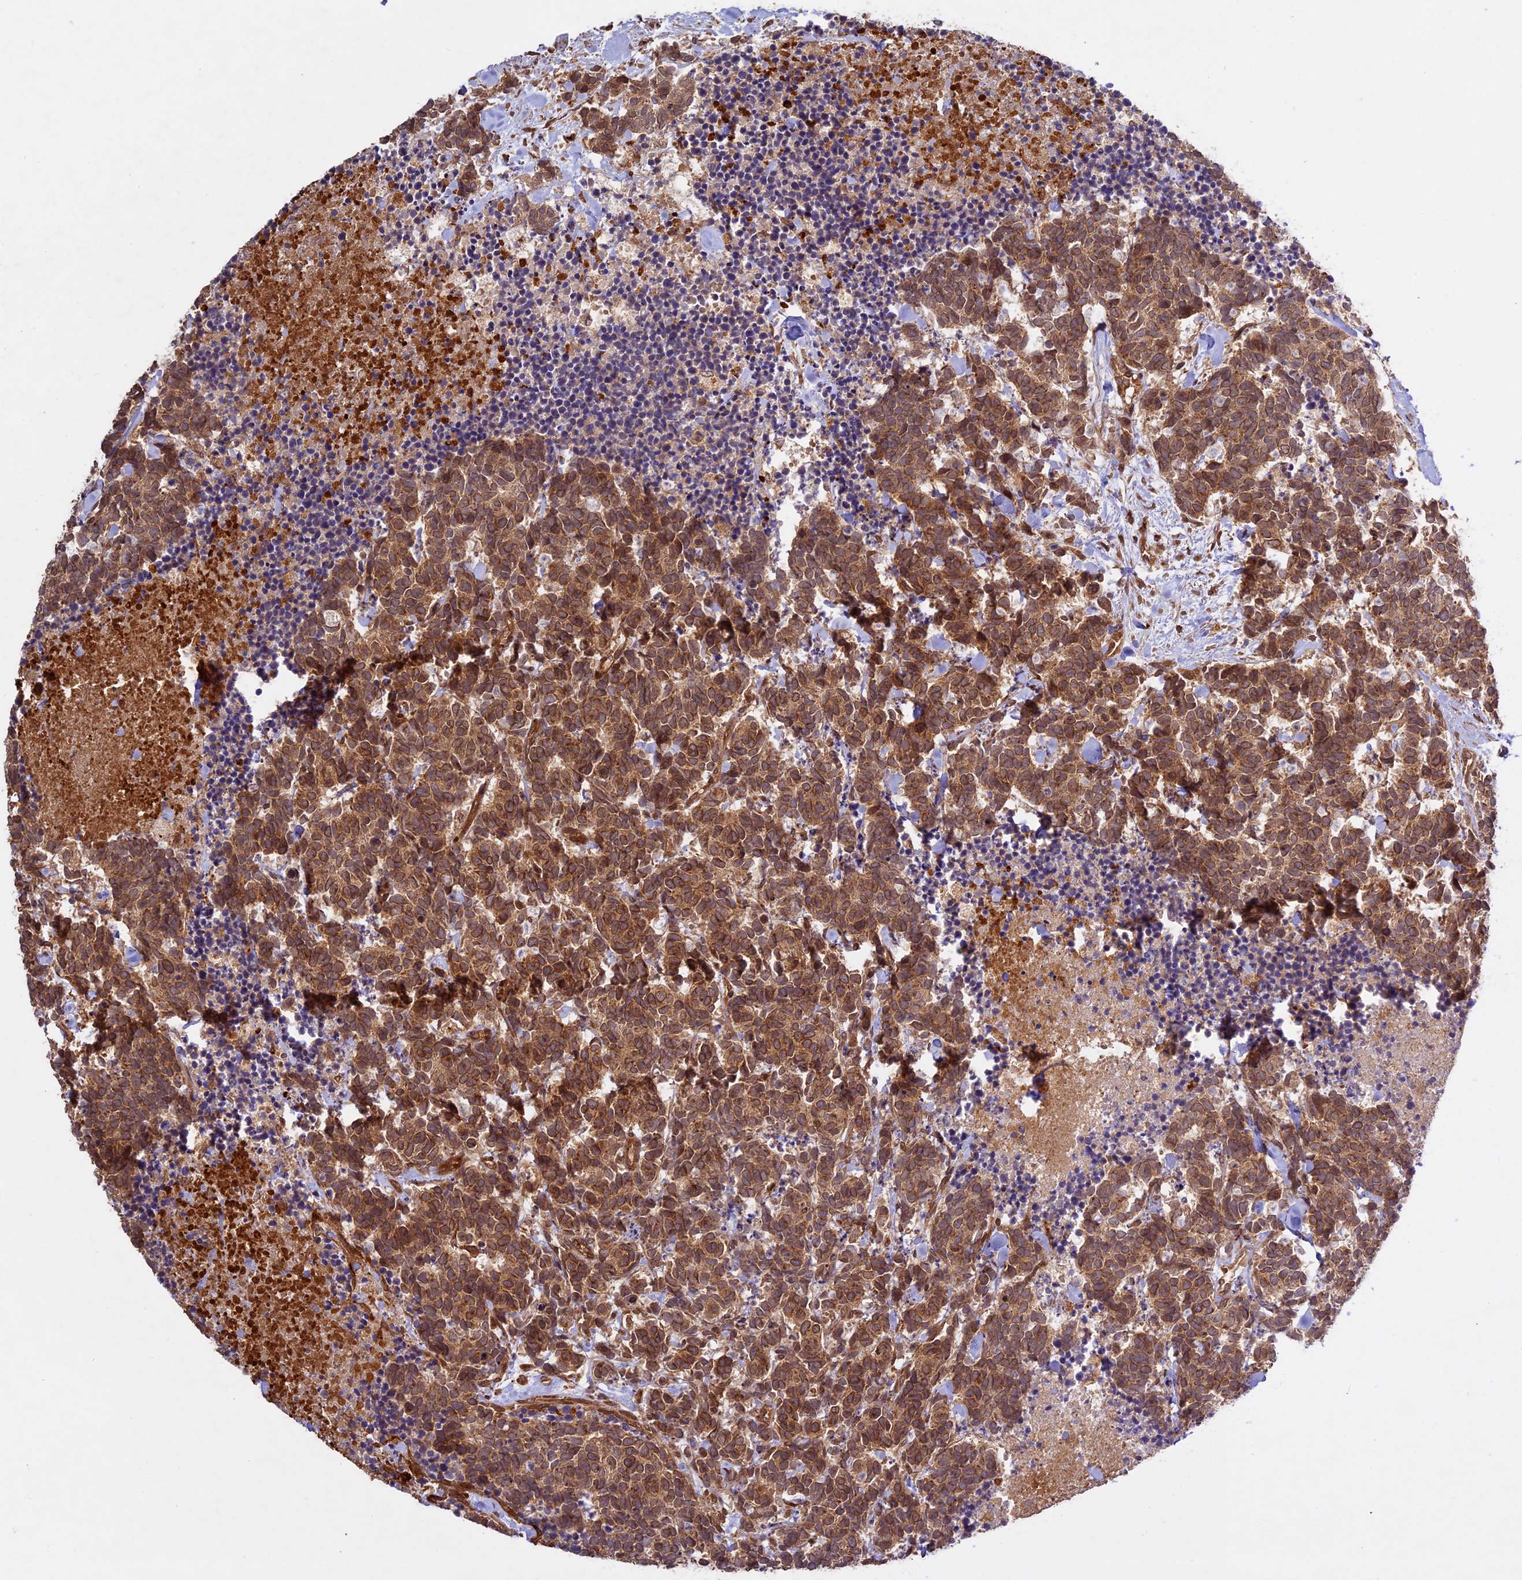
{"staining": {"intensity": "moderate", "quantity": ">75%", "location": "cytoplasmic/membranous,nuclear"}, "tissue": "carcinoid", "cell_type": "Tumor cells", "image_type": "cancer", "snomed": [{"axis": "morphology", "description": "Carcinoma, NOS"}, {"axis": "morphology", "description": "Carcinoid, malignant, NOS"}, {"axis": "topography", "description": "Prostate"}], "caption": "Immunohistochemical staining of carcinoid shows medium levels of moderate cytoplasmic/membranous and nuclear expression in about >75% of tumor cells. (Stains: DAB in brown, nuclei in blue, Microscopy: brightfield microscopy at high magnification).", "gene": "DGKH", "patient": {"sex": "male", "age": 57}}